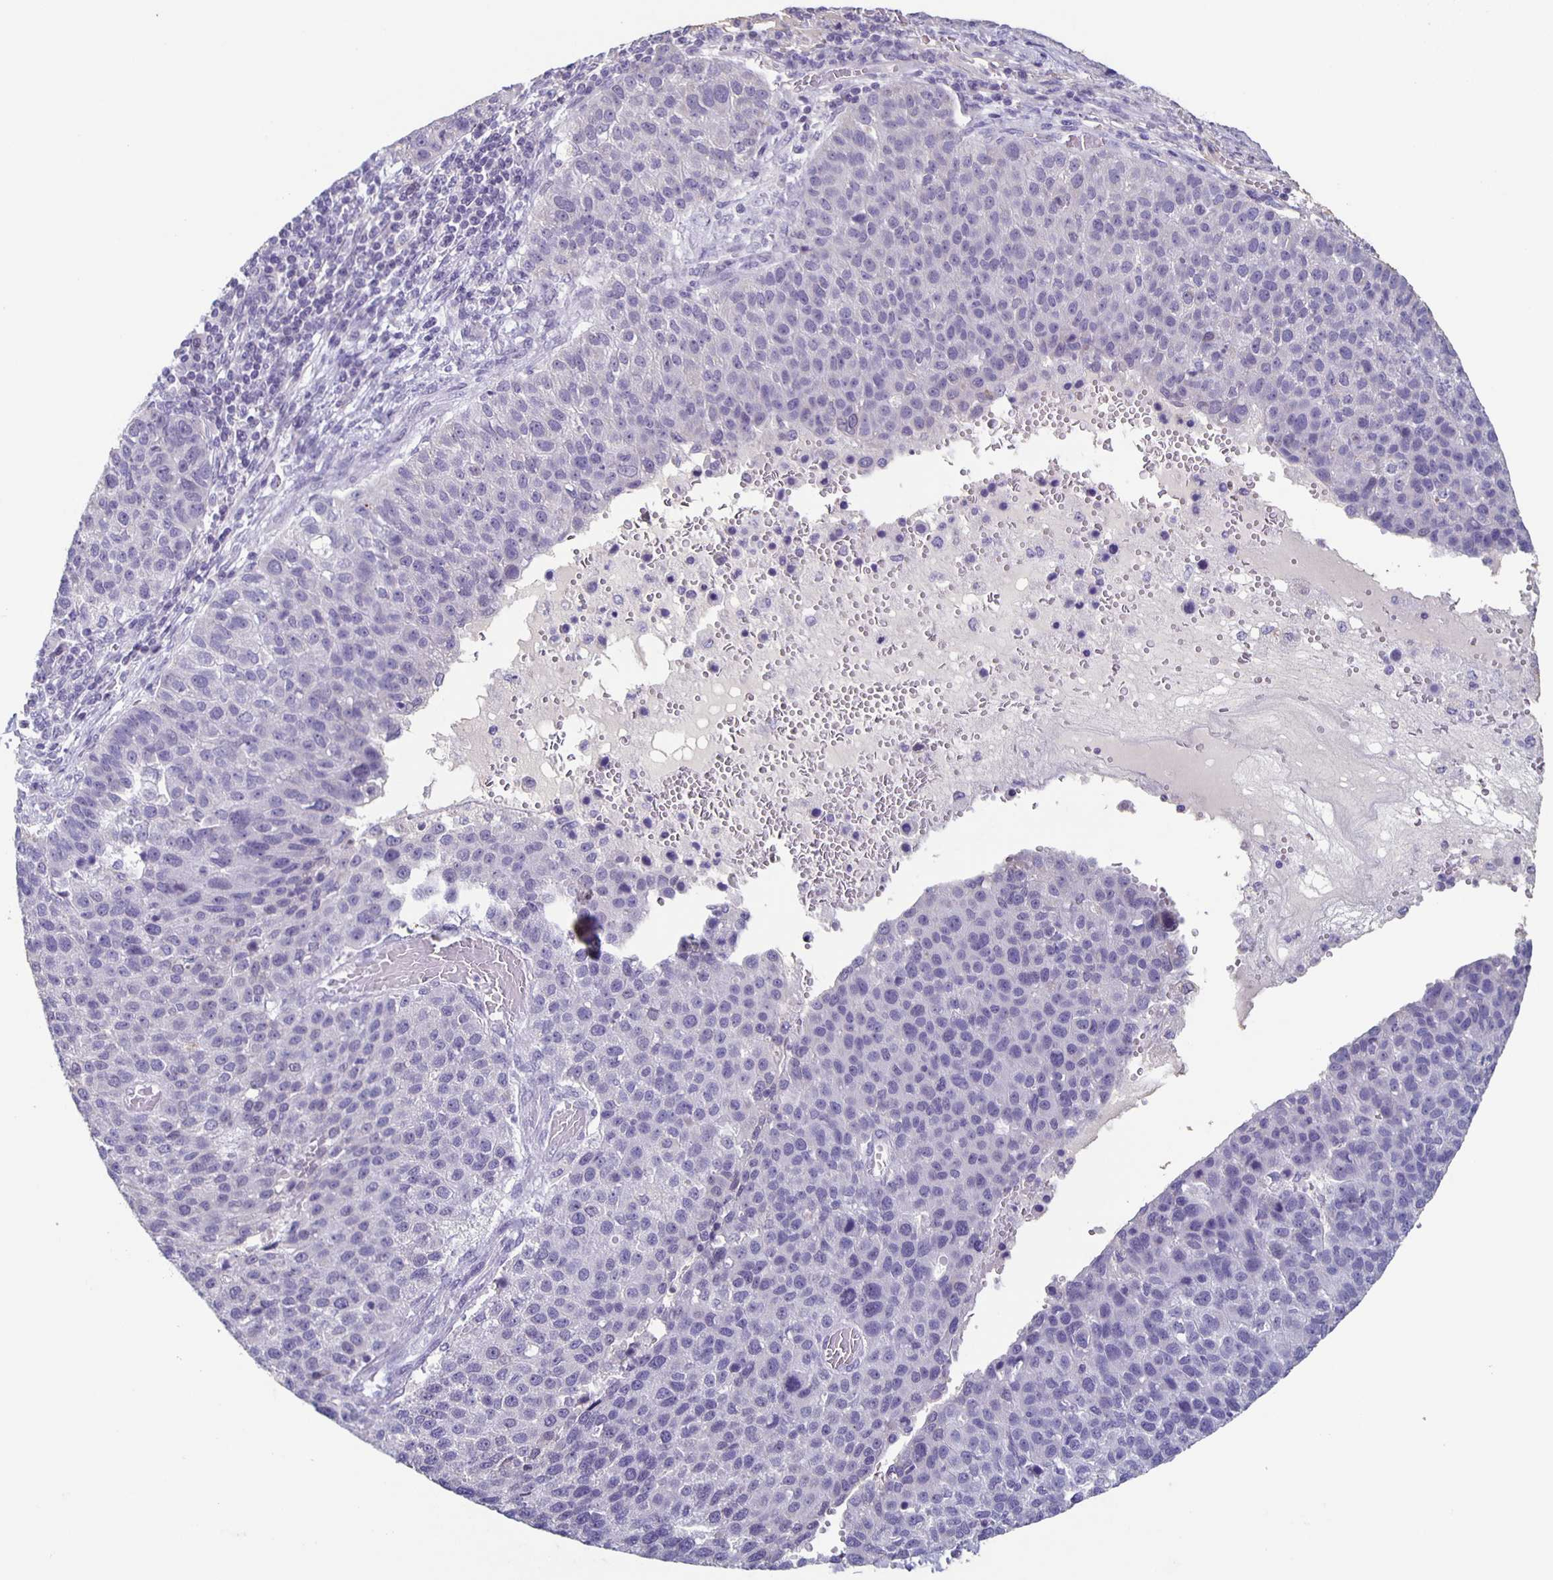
{"staining": {"intensity": "negative", "quantity": "none", "location": "none"}, "tissue": "pancreatic cancer", "cell_type": "Tumor cells", "image_type": "cancer", "snomed": [{"axis": "morphology", "description": "Adenocarcinoma, NOS"}, {"axis": "topography", "description": "Pancreas"}], "caption": "Pancreatic adenocarcinoma was stained to show a protein in brown. There is no significant staining in tumor cells.", "gene": "CARNS1", "patient": {"sex": "female", "age": 61}}